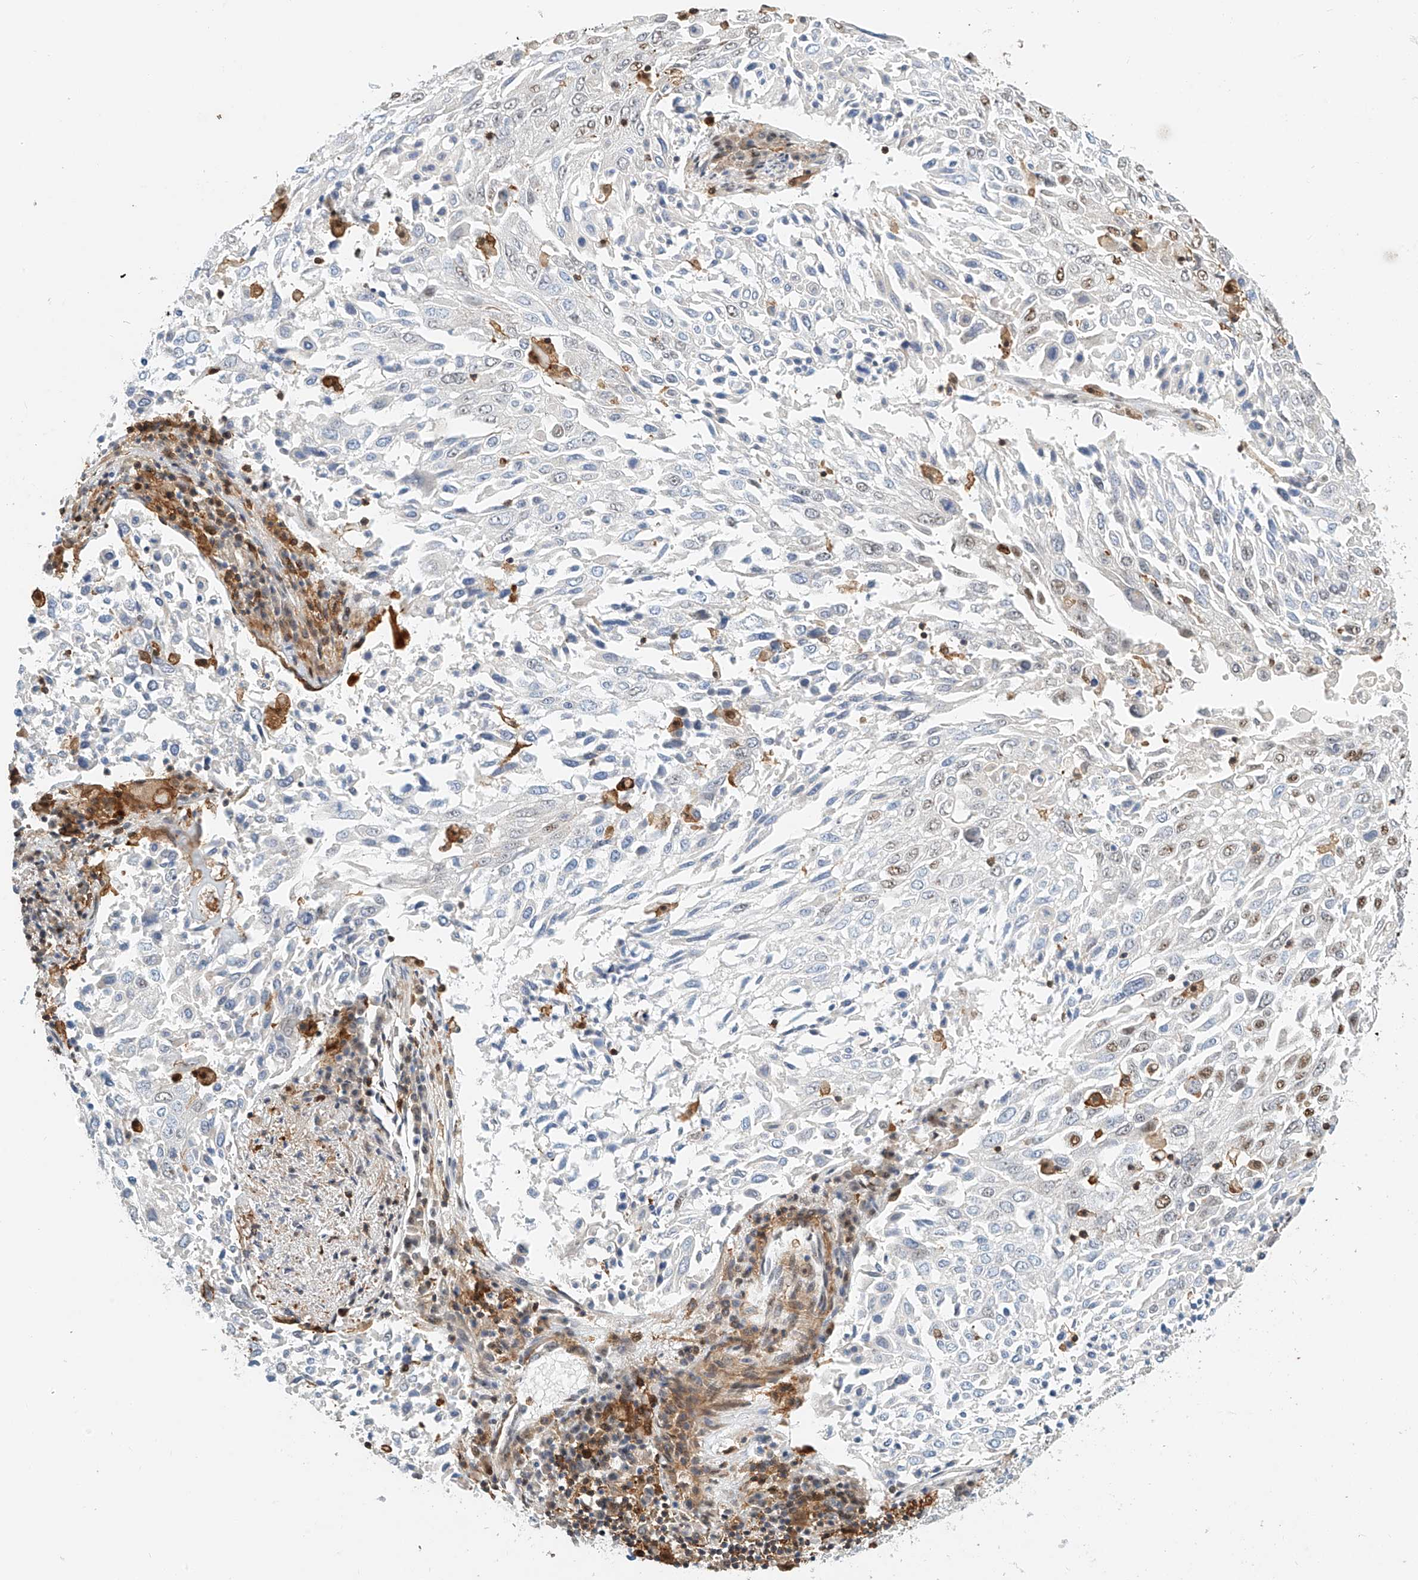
{"staining": {"intensity": "weak", "quantity": "<25%", "location": "nuclear"}, "tissue": "lung cancer", "cell_type": "Tumor cells", "image_type": "cancer", "snomed": [{"axis": "morphology", "description": "Squamous cell carcinoma, NOS"}, {"axis": "topography", "description": "Lung"}], "caption": "High power microscopy photomicrograph of an immunohistochemistry (IHC) image of lung squamous cell carcinoma, revealing no significant expression in tumor cells.", "gene": "MICAL1", "patient": {"sex": "male", "age": 65}}